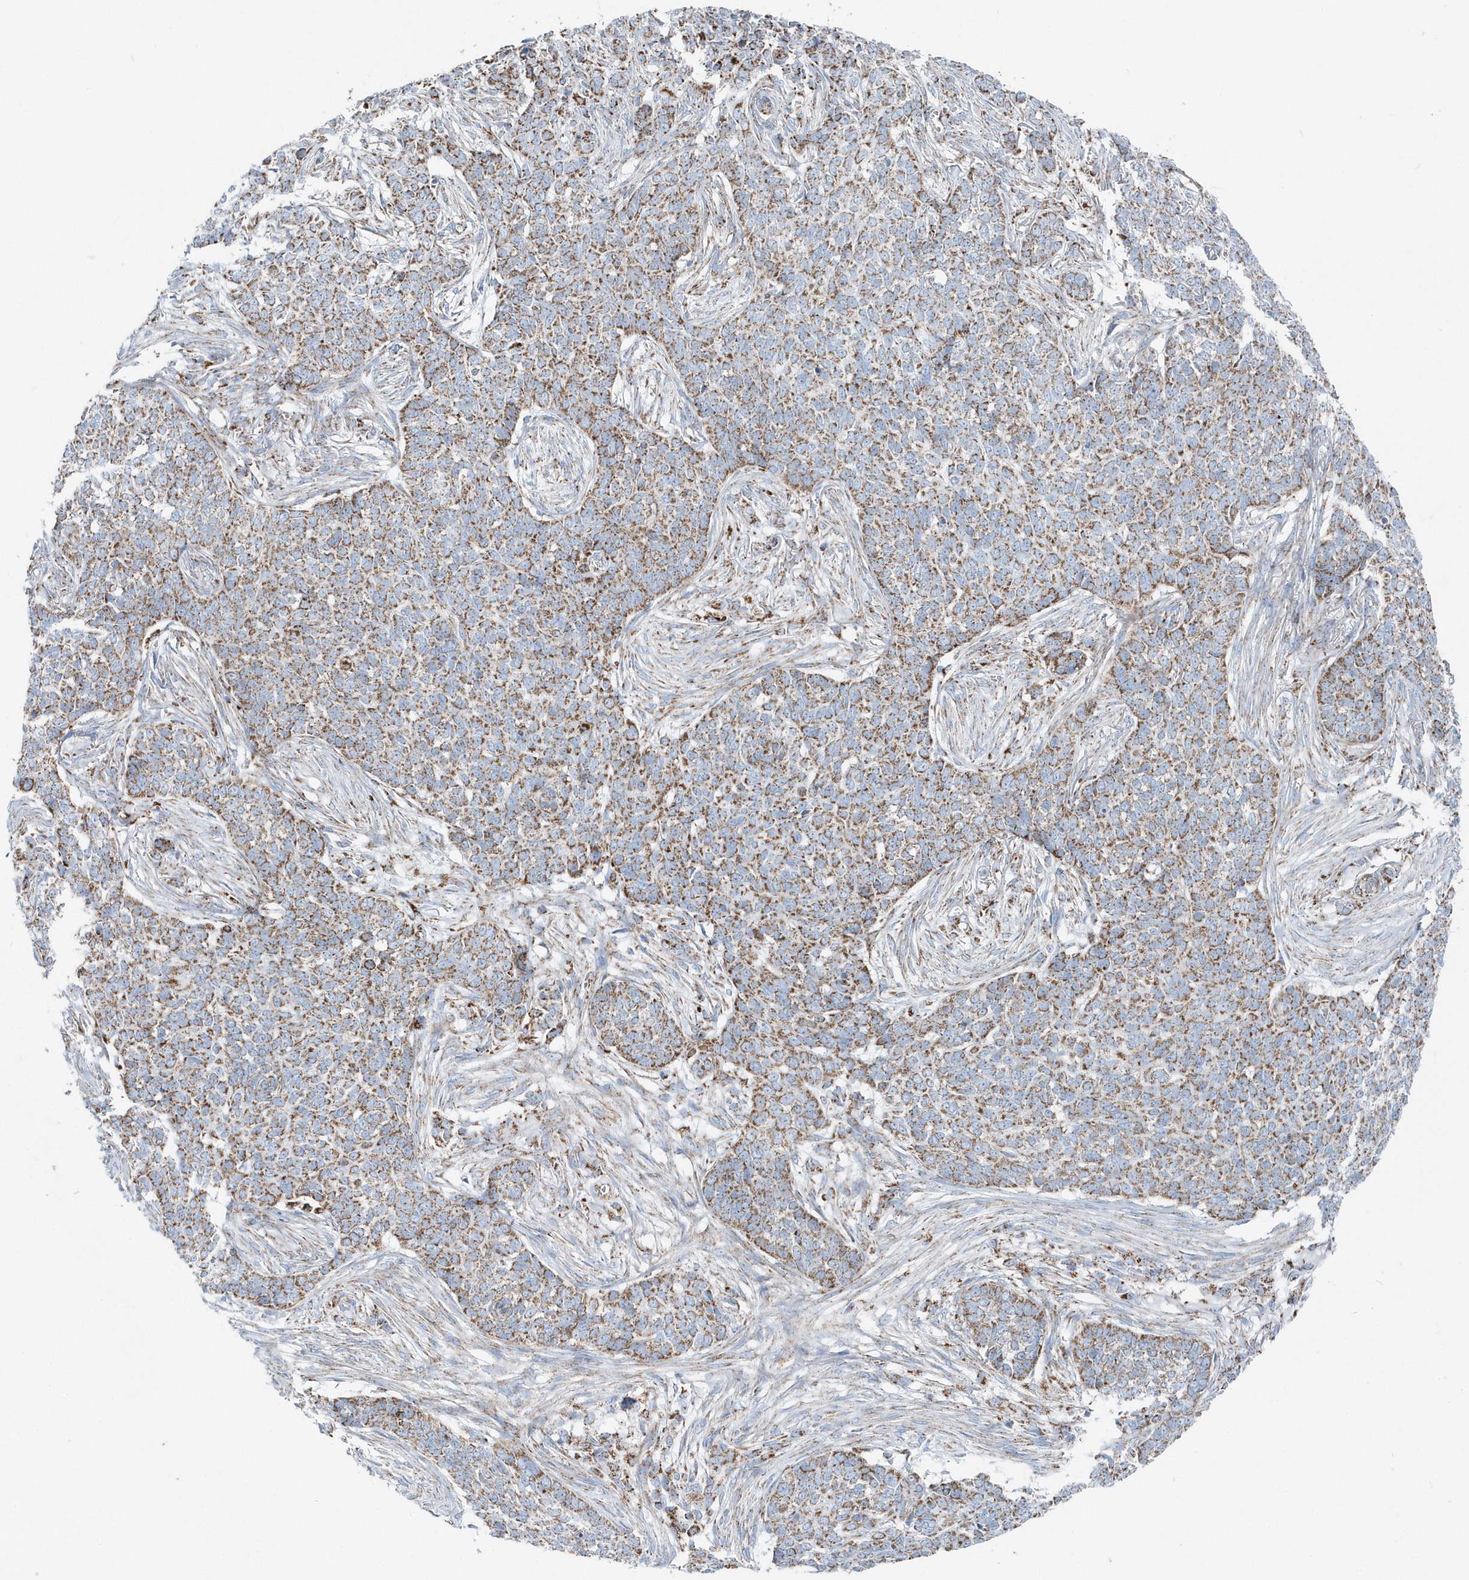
{"staining": {"intensity": "moderate", "quantity": ">75%", "location": "cytoplasmic/membranous"}, "tissue": "skin cancer", "cell_type": "Tumor cells", "image_type": "cancer", "snomed": [{"axis": "morphology", "description": "Basal cell carcinoma"}, {"axis": "topography", "description": "Skin"}], "caption": "There is medium levels of moderate cytoplasmic/membranous staining in tumor cells of basal cell carcinoma (skin), as demonstrated by immunohistochemical staining (brown color).", "gene": "TMCO6", "patient": {"sex": "male", "age": 85}}